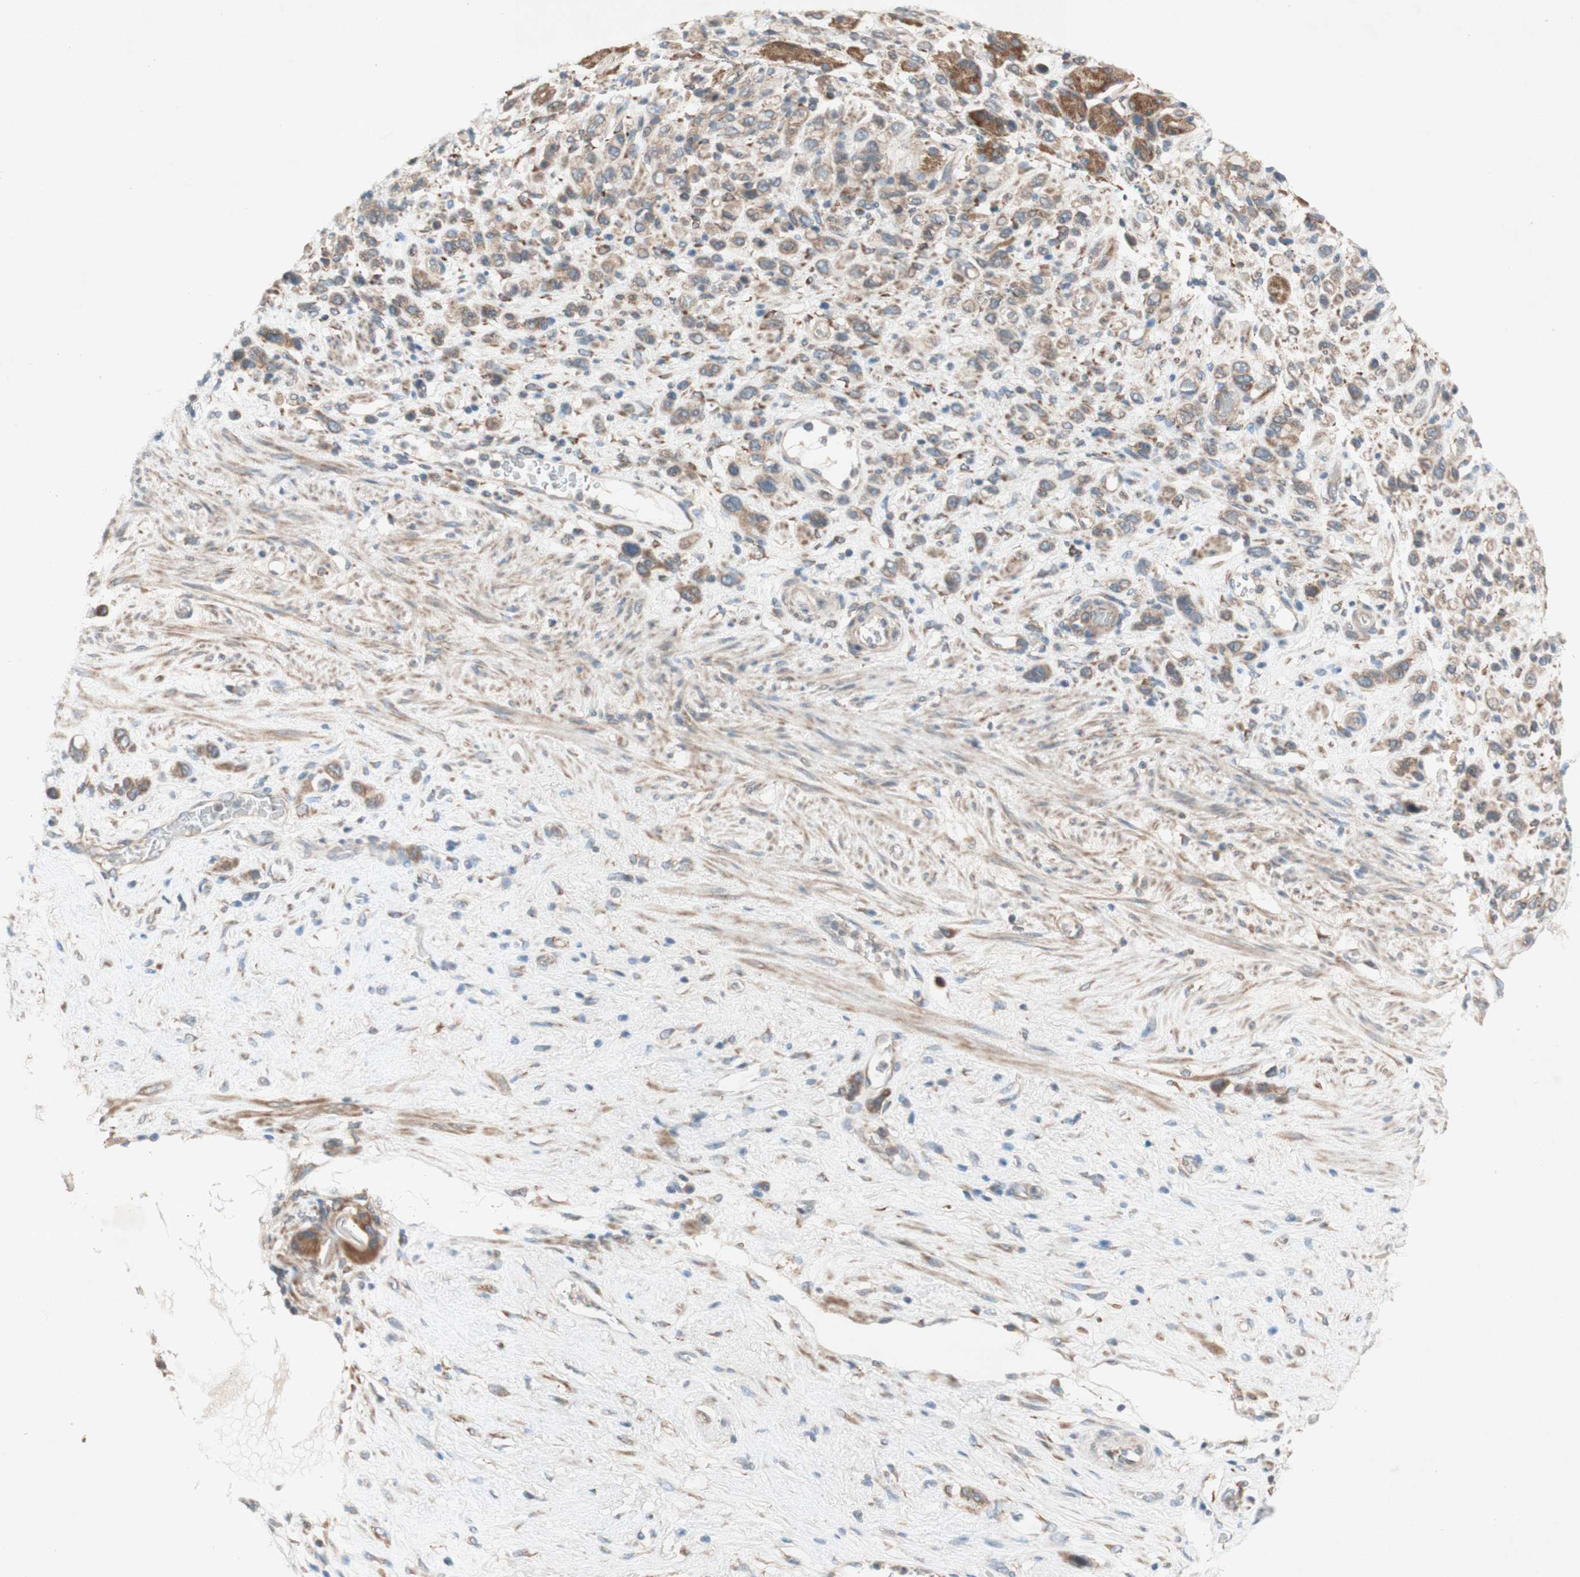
{"staining": {"intensity": "moderate", "quantity": ">75%", "location": "cytoplasmic/membranous"}, "tissue": "stomach cancer", "cell_type": "Tumor cells", "image_type": "cancer", "snomed": [{"axis": "morphology", "description": "Adenocarcinoma, NOS"}, {"axis": "morphology", "description": "Adenocarcinoma, High grade"}, {"axis": "topography", "description": "Stomach, upper"}, {"axis": "topography", "description": "Stomach, lower"}], "caption": "Protein staining reveals moderate cytoplasmic/membranous staining in about >75% of tumor cells in stomach adenocarcinoma.", "gene": "SOCS2", "patient": {"sex": "female", "age": 65}}